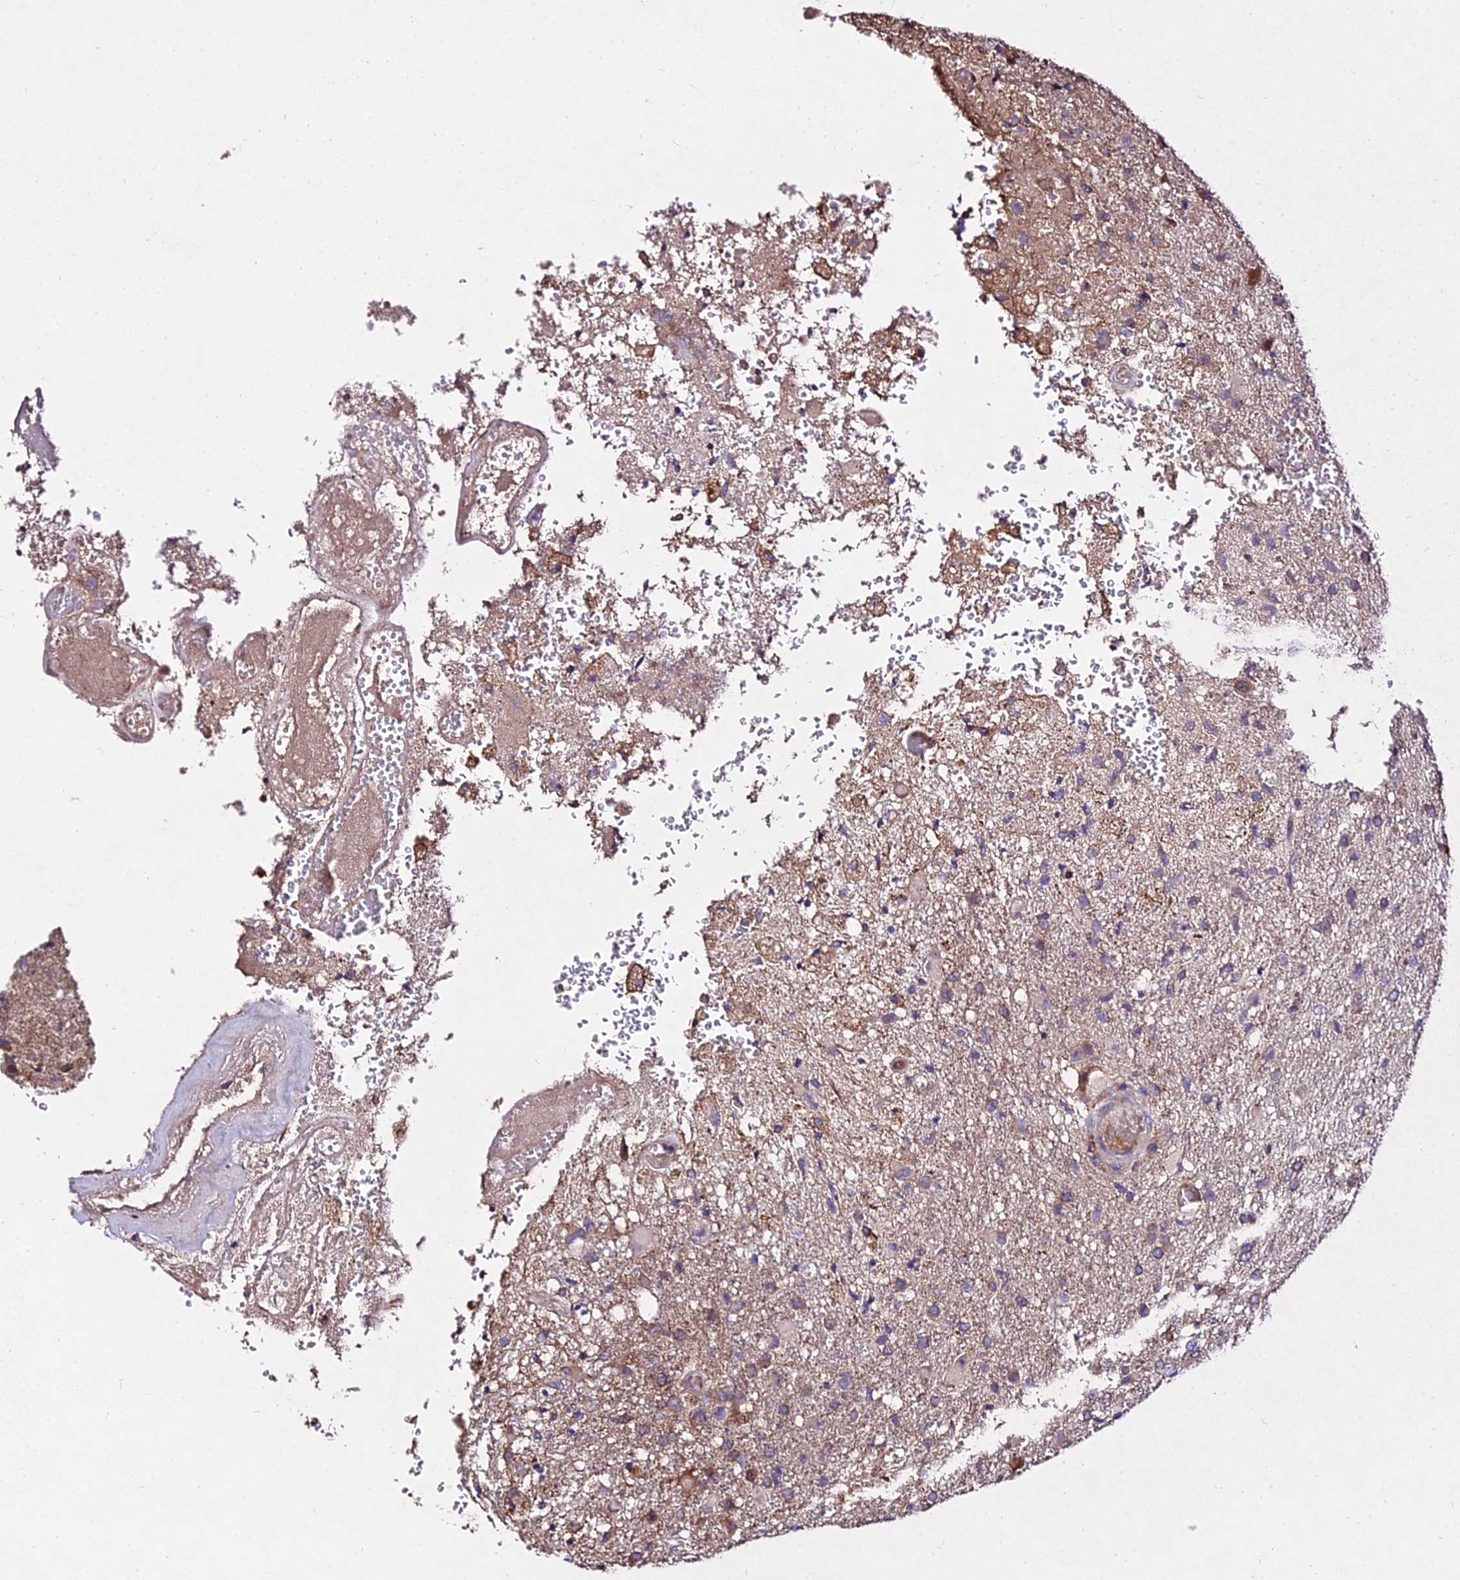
{"staining": {"intensity": "negative", "quantity": "none", "location": "none"}, "tissue": "glioma", "cell_type": "Tumor cells", "image_type": "cancer", "snomed": [{"axis": "morphology", "description": "Glioma, malignant, High grade"}, {"axis": "topography", "description": "Brain"}], "caption": "Protein analysis of malignant glioma (high-grade) displays no significant staining in tumor cells. (DAB IHC, high magnification).", "gene": "AP3M2", "patient": {"sex": "female", "age": 74}}